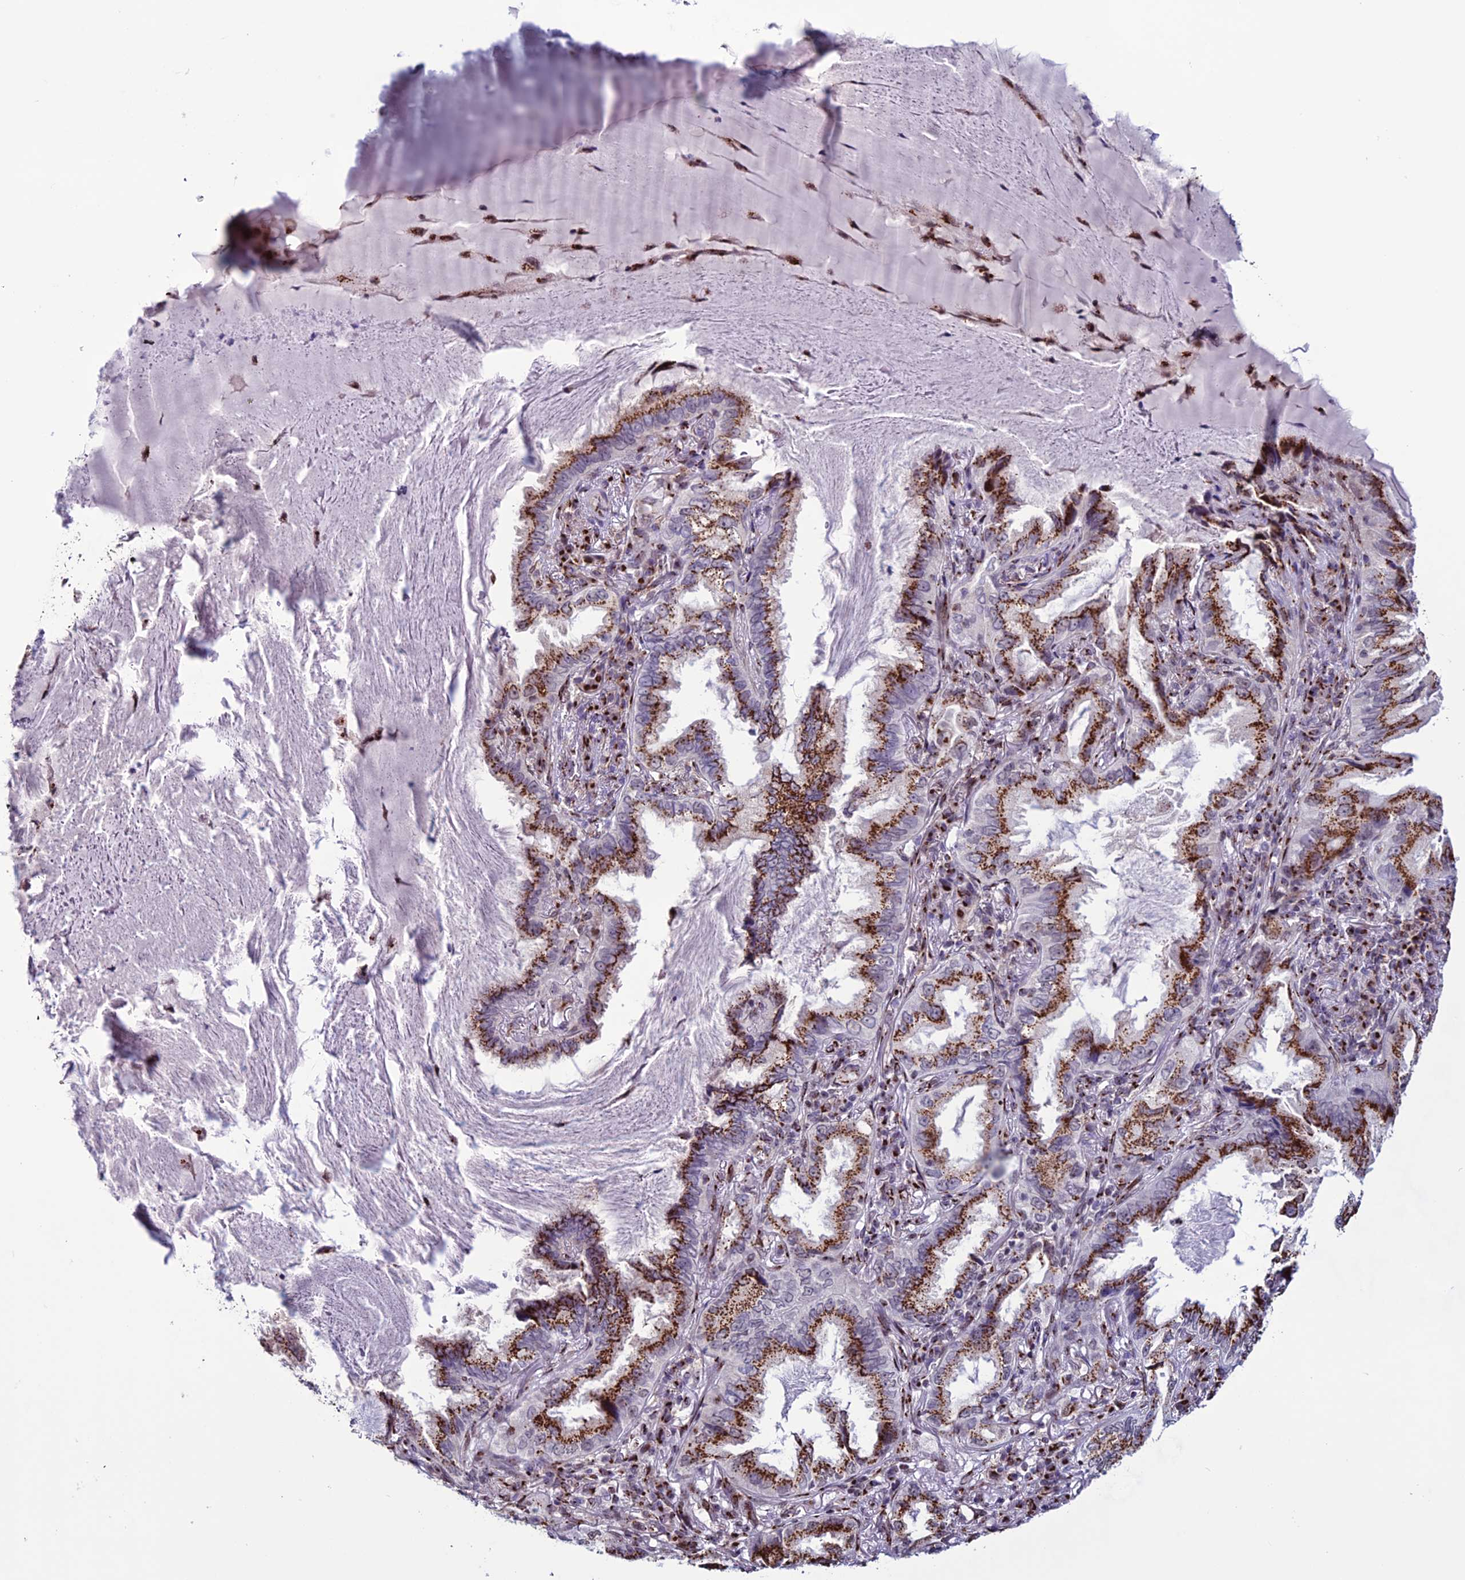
{"staining": {"intensity": "strong", "quantity": ">75%", "location": "cytoplasmic/membranous"}, "tissue": "lung cancer", "cell_type": "Tumor cells", "image_type": "cancer", "snomed": [{"axis": "morphology", "description": "Adenocarcinoma, NOS"}, {"axis": "topography", "description": "Lung"}], "caption": "The photomicrograph reveals immunohistochemical staining of adenocarcinoma (lung). There is strong cytoplasmic/membranous expression is identified in approximately >75% of tumor cells. The staining is performed using DAB brown chromogen to label protein expression. The nuclei are counter-stained blue using hematoxylin.", "gene": "PLEKHA4", "patient": {"sex": "female", "age": 69}}